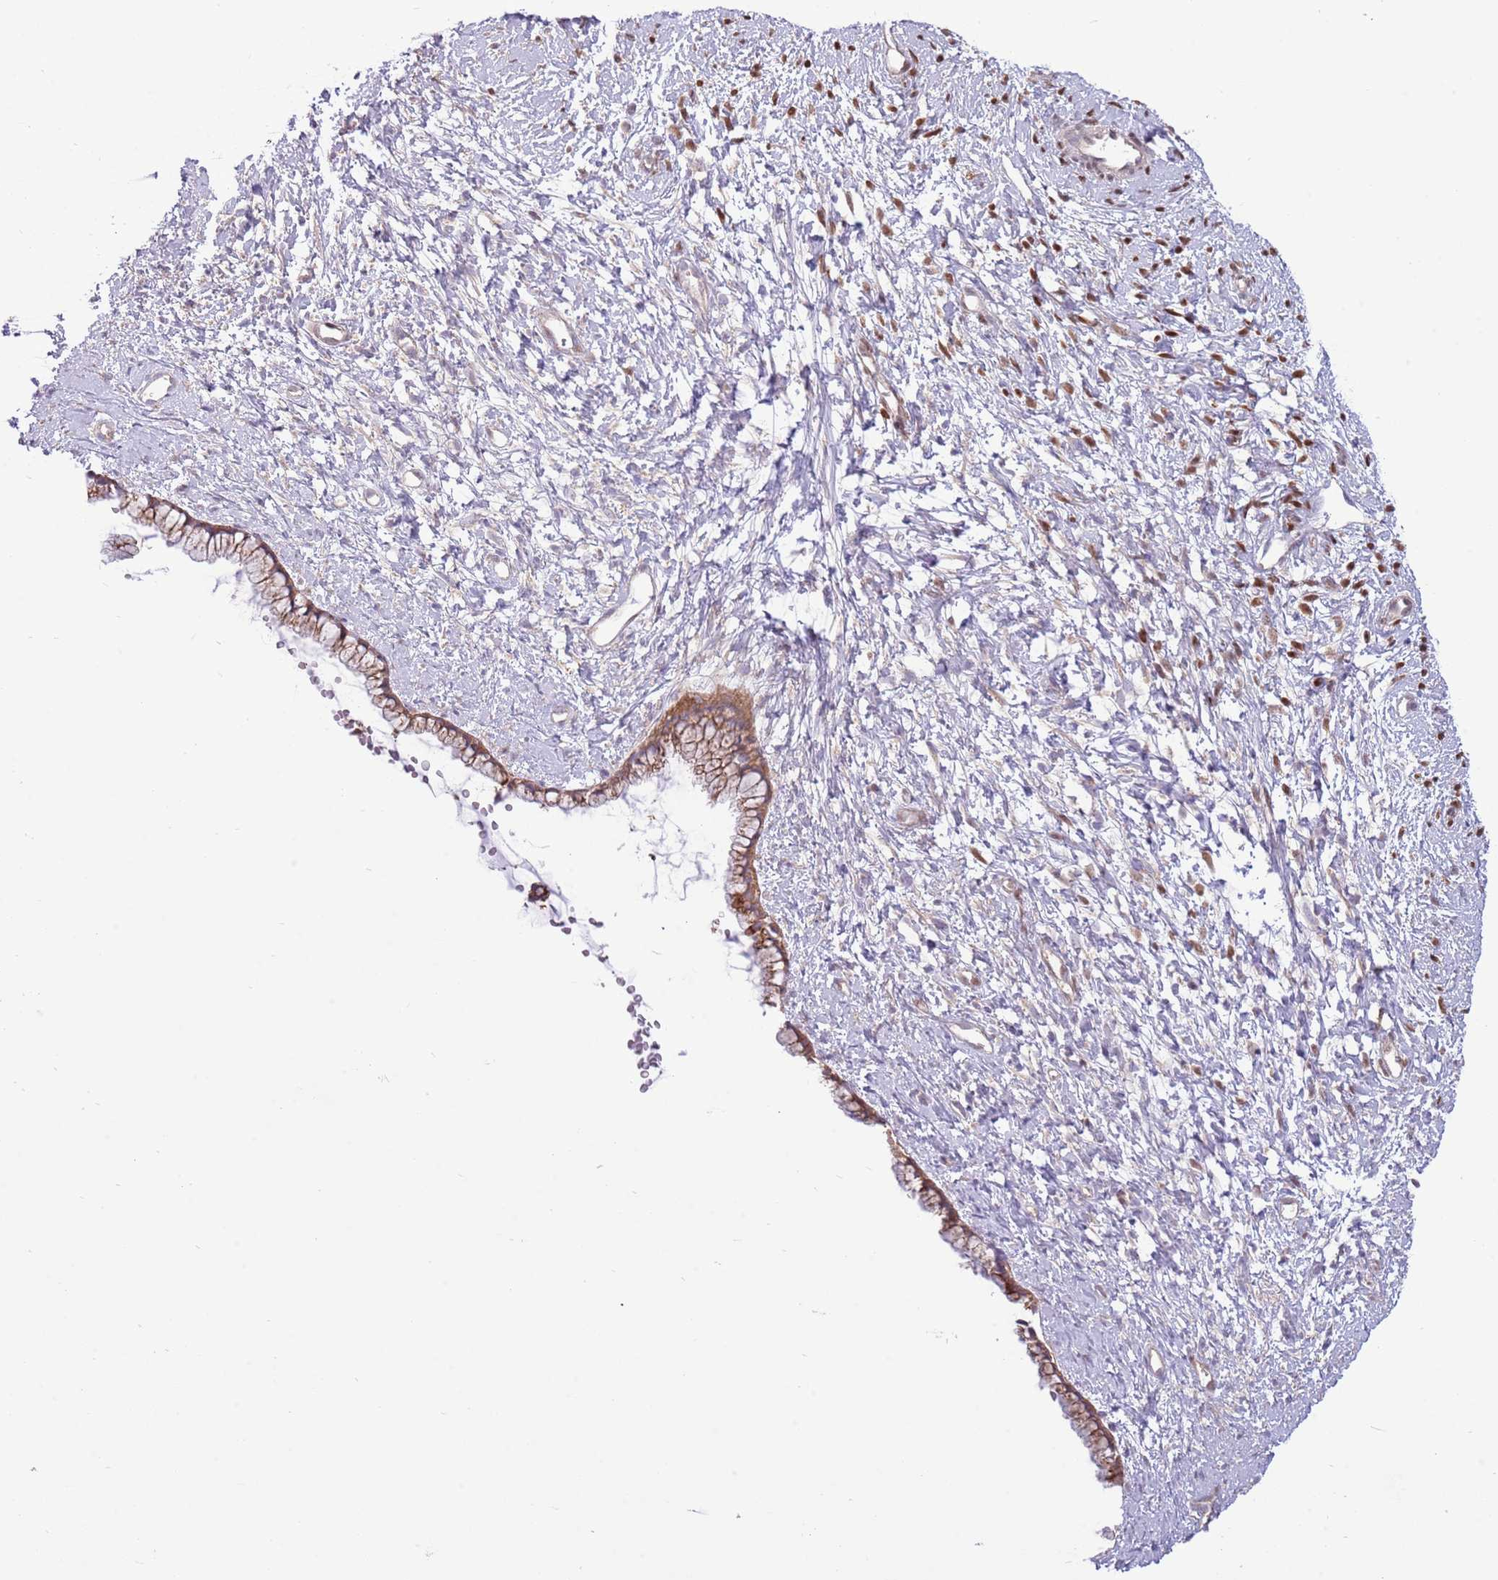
{"staining": {"intensity": "moderate", "quantity": ">75%", "location": "cytoplasmic/membranous"}, "tissue": "cervix", "cell_type": "Glandular cells", "image_type": "normal", "snomed": [{"axis": "morphology", "description": "Normal tissue, NOS"}, {"axis": "topography", "description": "Cervix"}], "caption": "About >75% of glandular cells in normal cervix show moderate cytoplasmic/membranous protein staining as visualized by brown immunohistochemical staining.", "gene": "ARL2BP", "patient": {"sex": "female", "age": 57}}